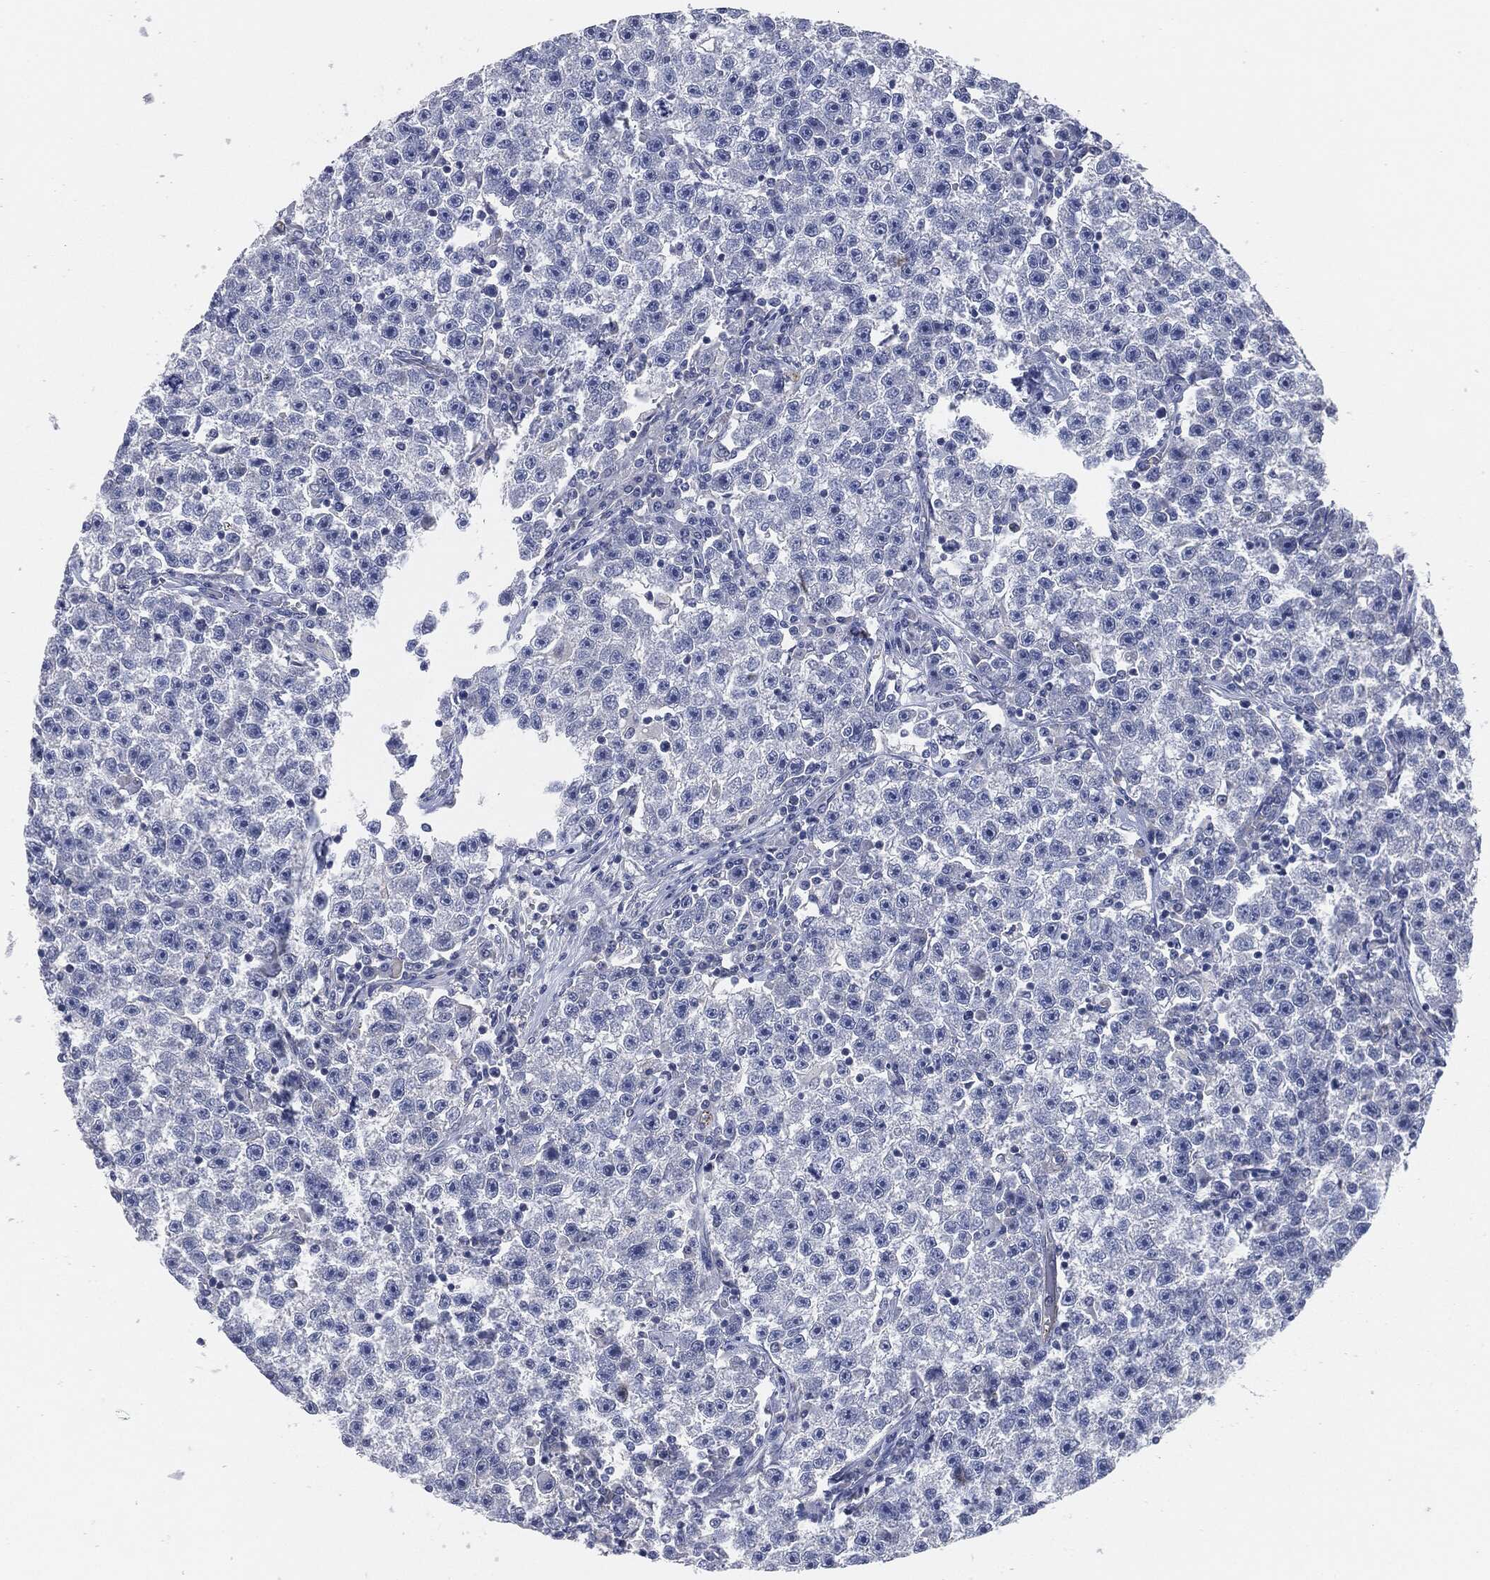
{"staining": {"intensity": "negative", "quantity": "none", "location": "none"}, "tissue": "testis cancer", "cell_type": "Tumor cells", "image_type": "cancer", "snomed": [{"axis": "morphology", "description": "Seminoma, NOS"}, {"axis": "topography", "description": "Testis"}], "caption": "There is no significant staining in tumor cells of testis seminoma.", "gene": "APOB", "patient": {"sex": "male", "age": 22}}